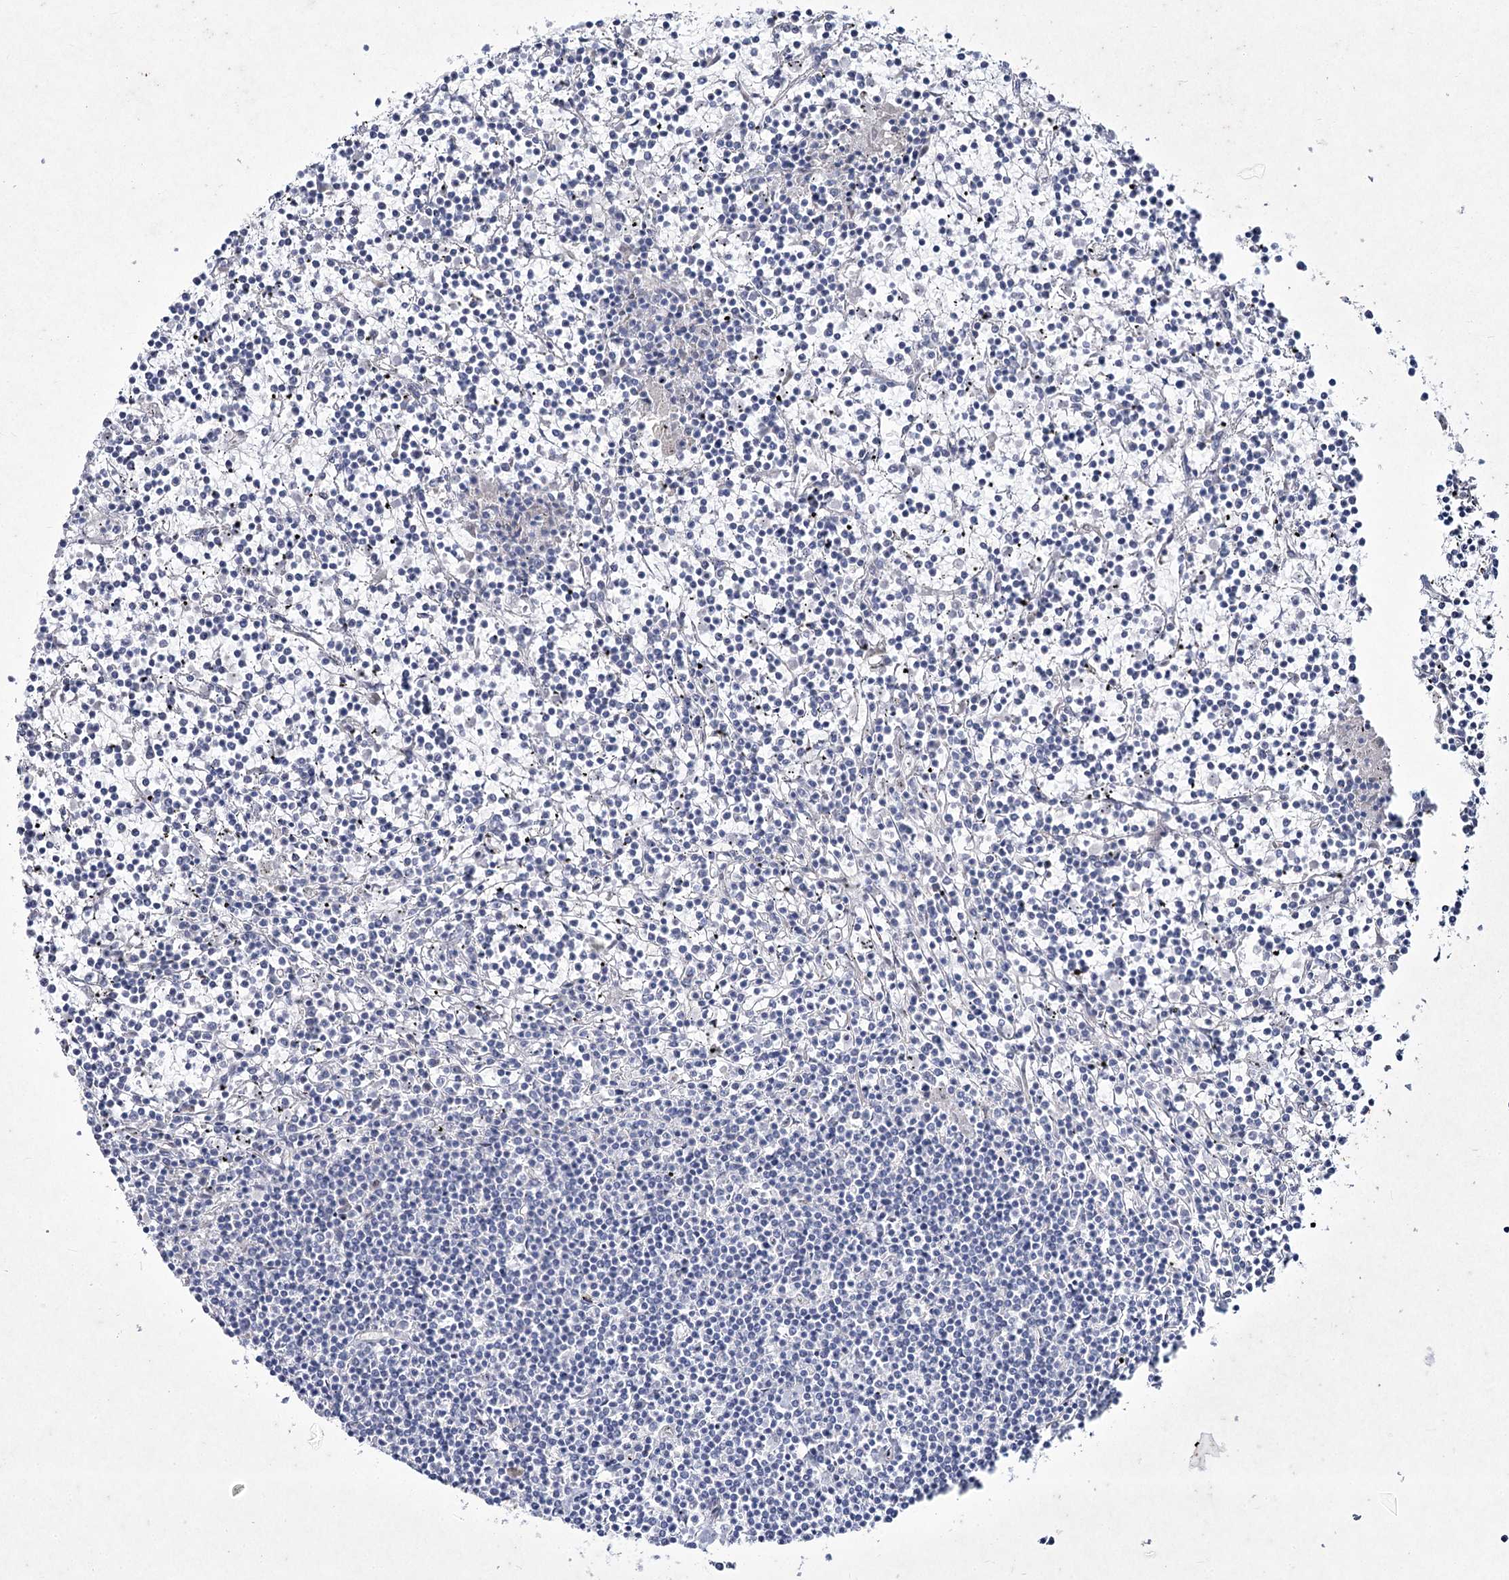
{"staining": {"intensity": "negative", "quantity": "none", "location": "none"}, "tissue": "lymphoma", "cell_type": "Tumor cells", "image_type": "cancer", "snomed": [{"axis": "morphology", "description": "Malignant lymphoma, non-Hodgkin's type, Low grade"}, {"axis": "topography", "description": "Spleen"}], "caption": "Photomicrograph shows no significant protein staining in tumor cells of lymphoma.", "gene": "LDLRAD3", "patient": {"sex": "female", "age": 19}}